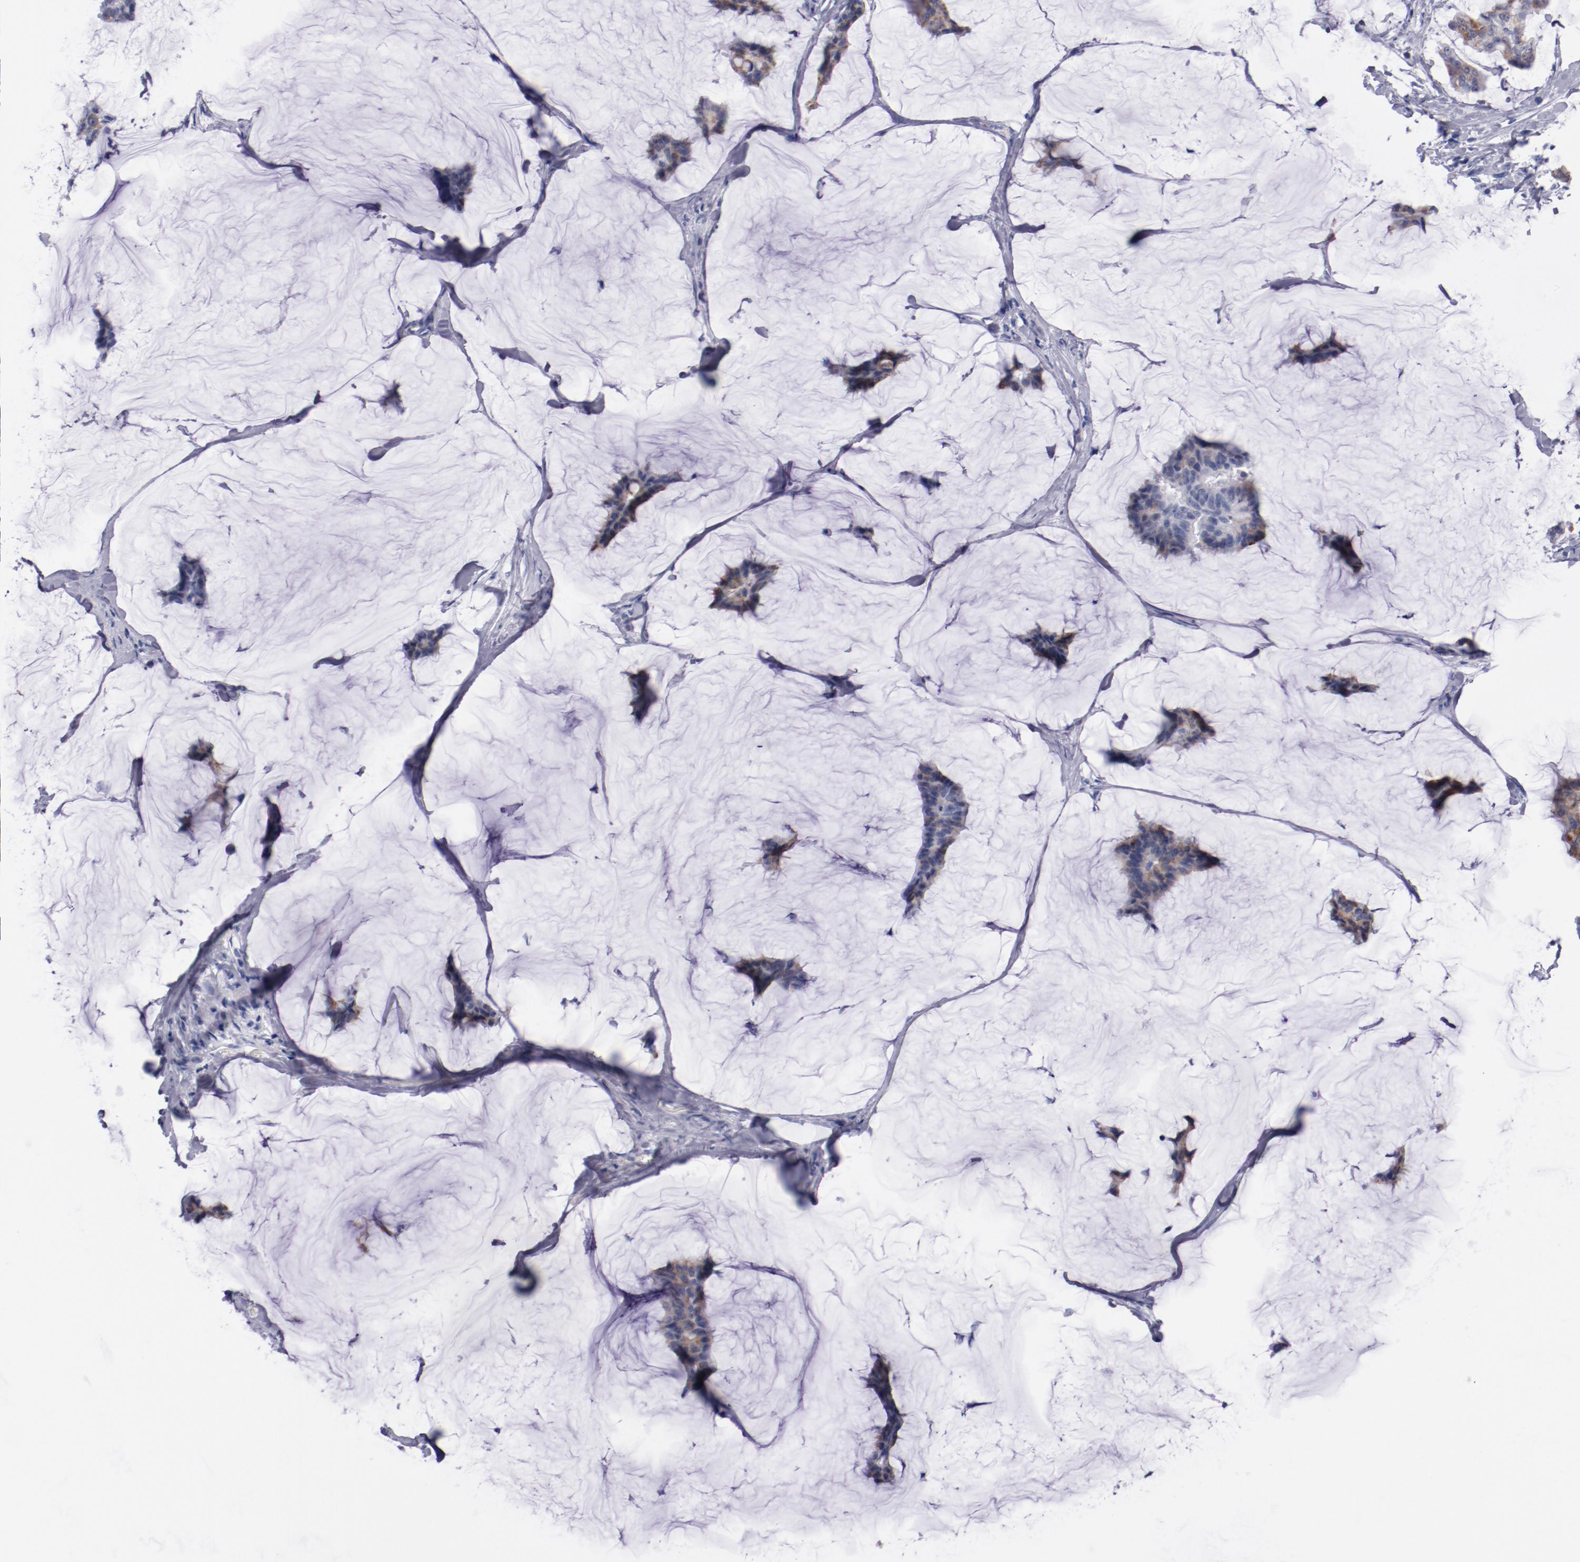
{"staining": {"intensity": "weak", "quantity": "<25%", "location": "cytoplasmic/membranous"}, "tissue": "breast cancer", "cell_type": "Tumor cells", "image_type": "cancer", "snomed": [{"axis": "morphology", "description": "Duct carcinoma"}, {"axis": "topography", "description": "Breast"}], "caption": "High magnification brightfield microscopy of breast cancer stained with DAB (3,3'-diaminobenzidine) (brown) and counterstained with hematoxylin (blue): tumor cells show no significant expression.", "gene": "HNF1B", "patient": {"sex": "female", "age": 93}}